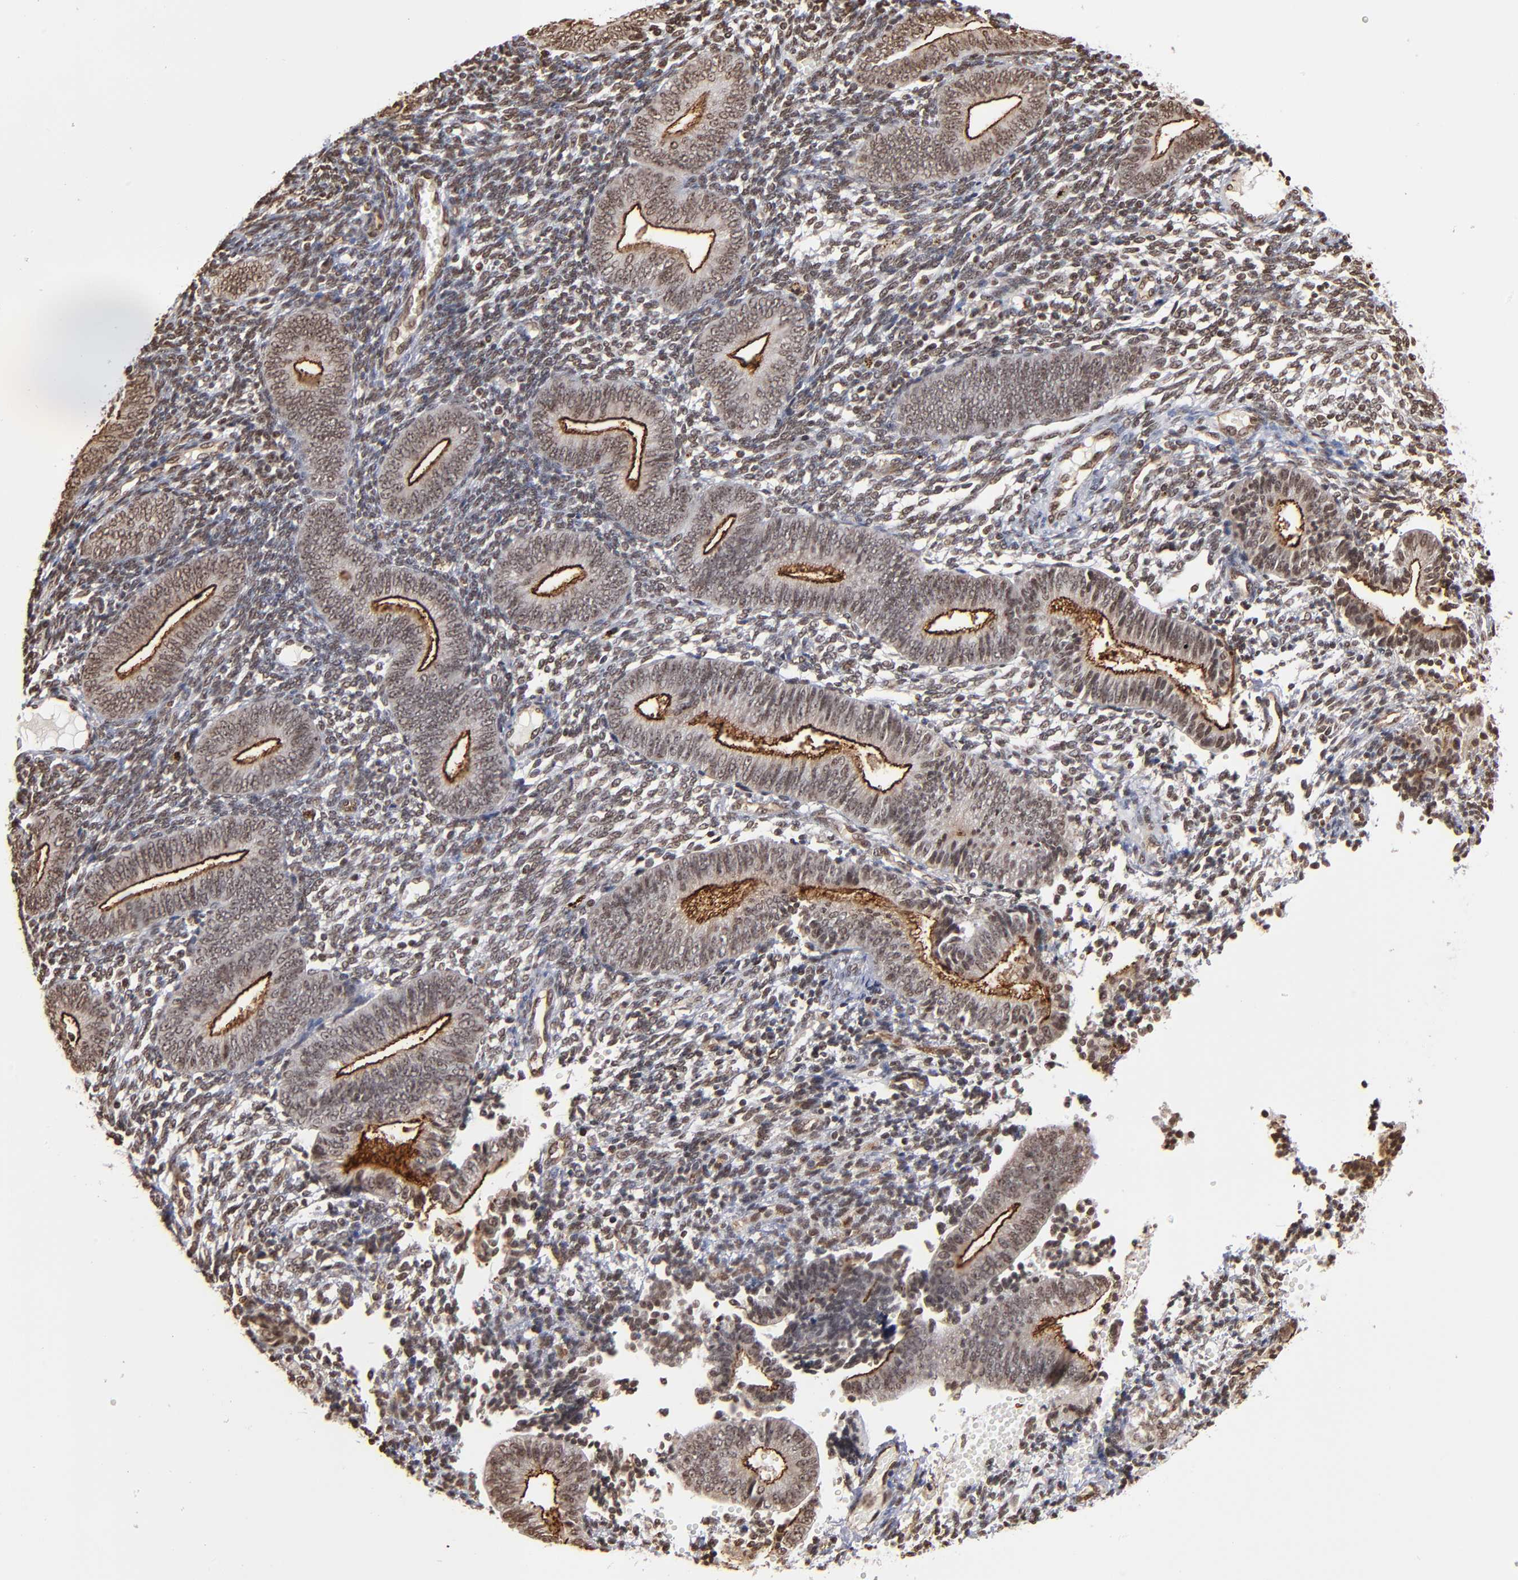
{"staining": {"intensity": "moderate", "quantity": ">75%", "location": "nuclear"}, "tissue": "endometrium", "cell_type": "Cells in endometrial stroma", "image_type": "normal", "snomed": [{"axis": "morphology", "description": "Normal tissue, NOS"}, {"axis": "topography", "description": "Uterus"}, {"axis": "topography", "description": "Endometrium"}], "caption": "Protein analysis of normal endometrium demonstrates moderate nuclear positivity in approximately >75% of cells in endometrial stroma. The protein is shown in brown color, while the nuclei are stained blue.", "gene": "ABL2", "patient": {"sex": "female", "age": 33}}